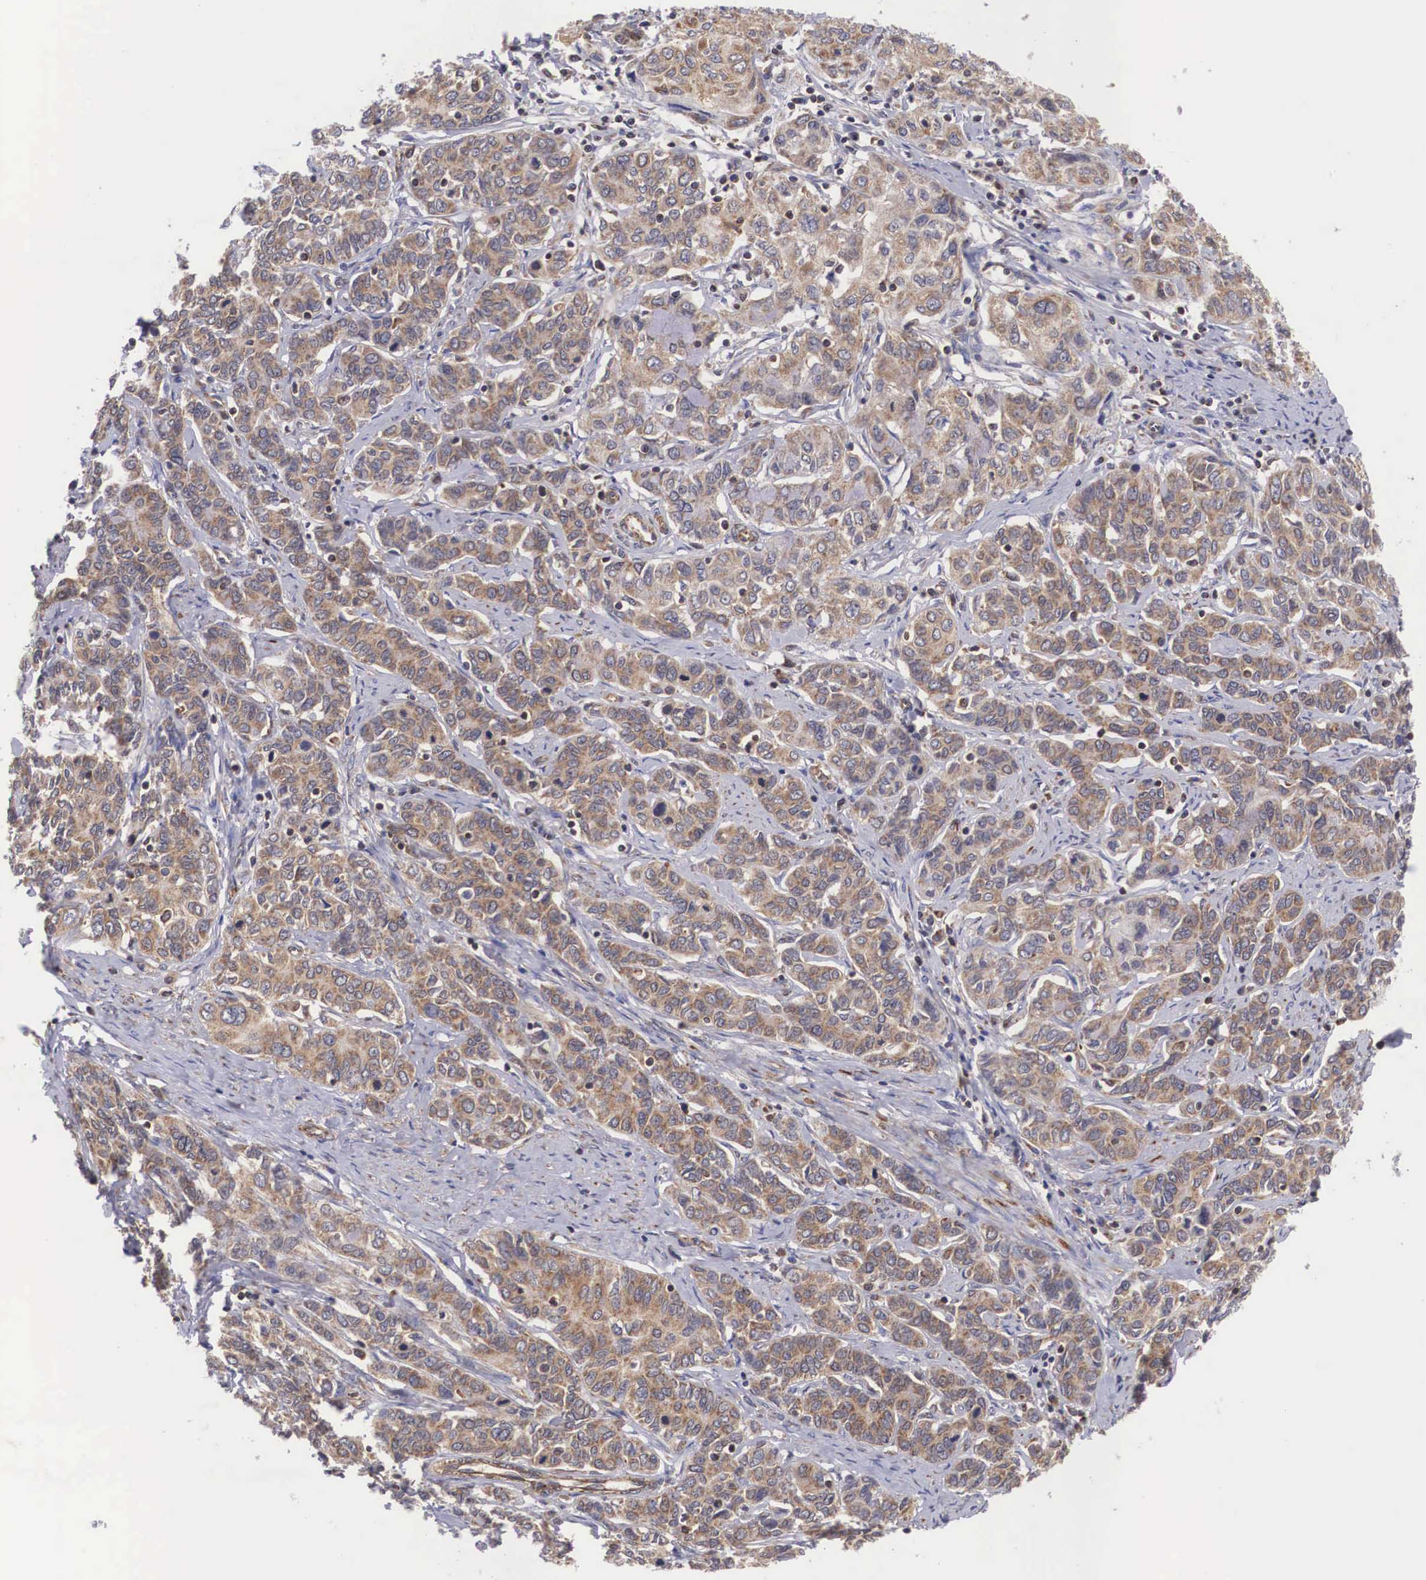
{"staining": {"intensity": "moderate", "quantity": ">75%", "location": "cytoplasmic/membranous"}, "tissue": "cervical cancer", "cell_type": "Tumor cells", "image_type": "cancer", "snomed": [{"axis": "morphology", "description": "Squamous cell carcinoma, NOS"}, {"axis": "topography", "description": "Cervix"}], "caption": "Moderate cytoplasmic/membranous protein staining is seen in about >75% of tumor cells in cervical squamous cell carcinoma.", "gene": "DHRS1", "patient": {"sex": "female", "age": 38}}